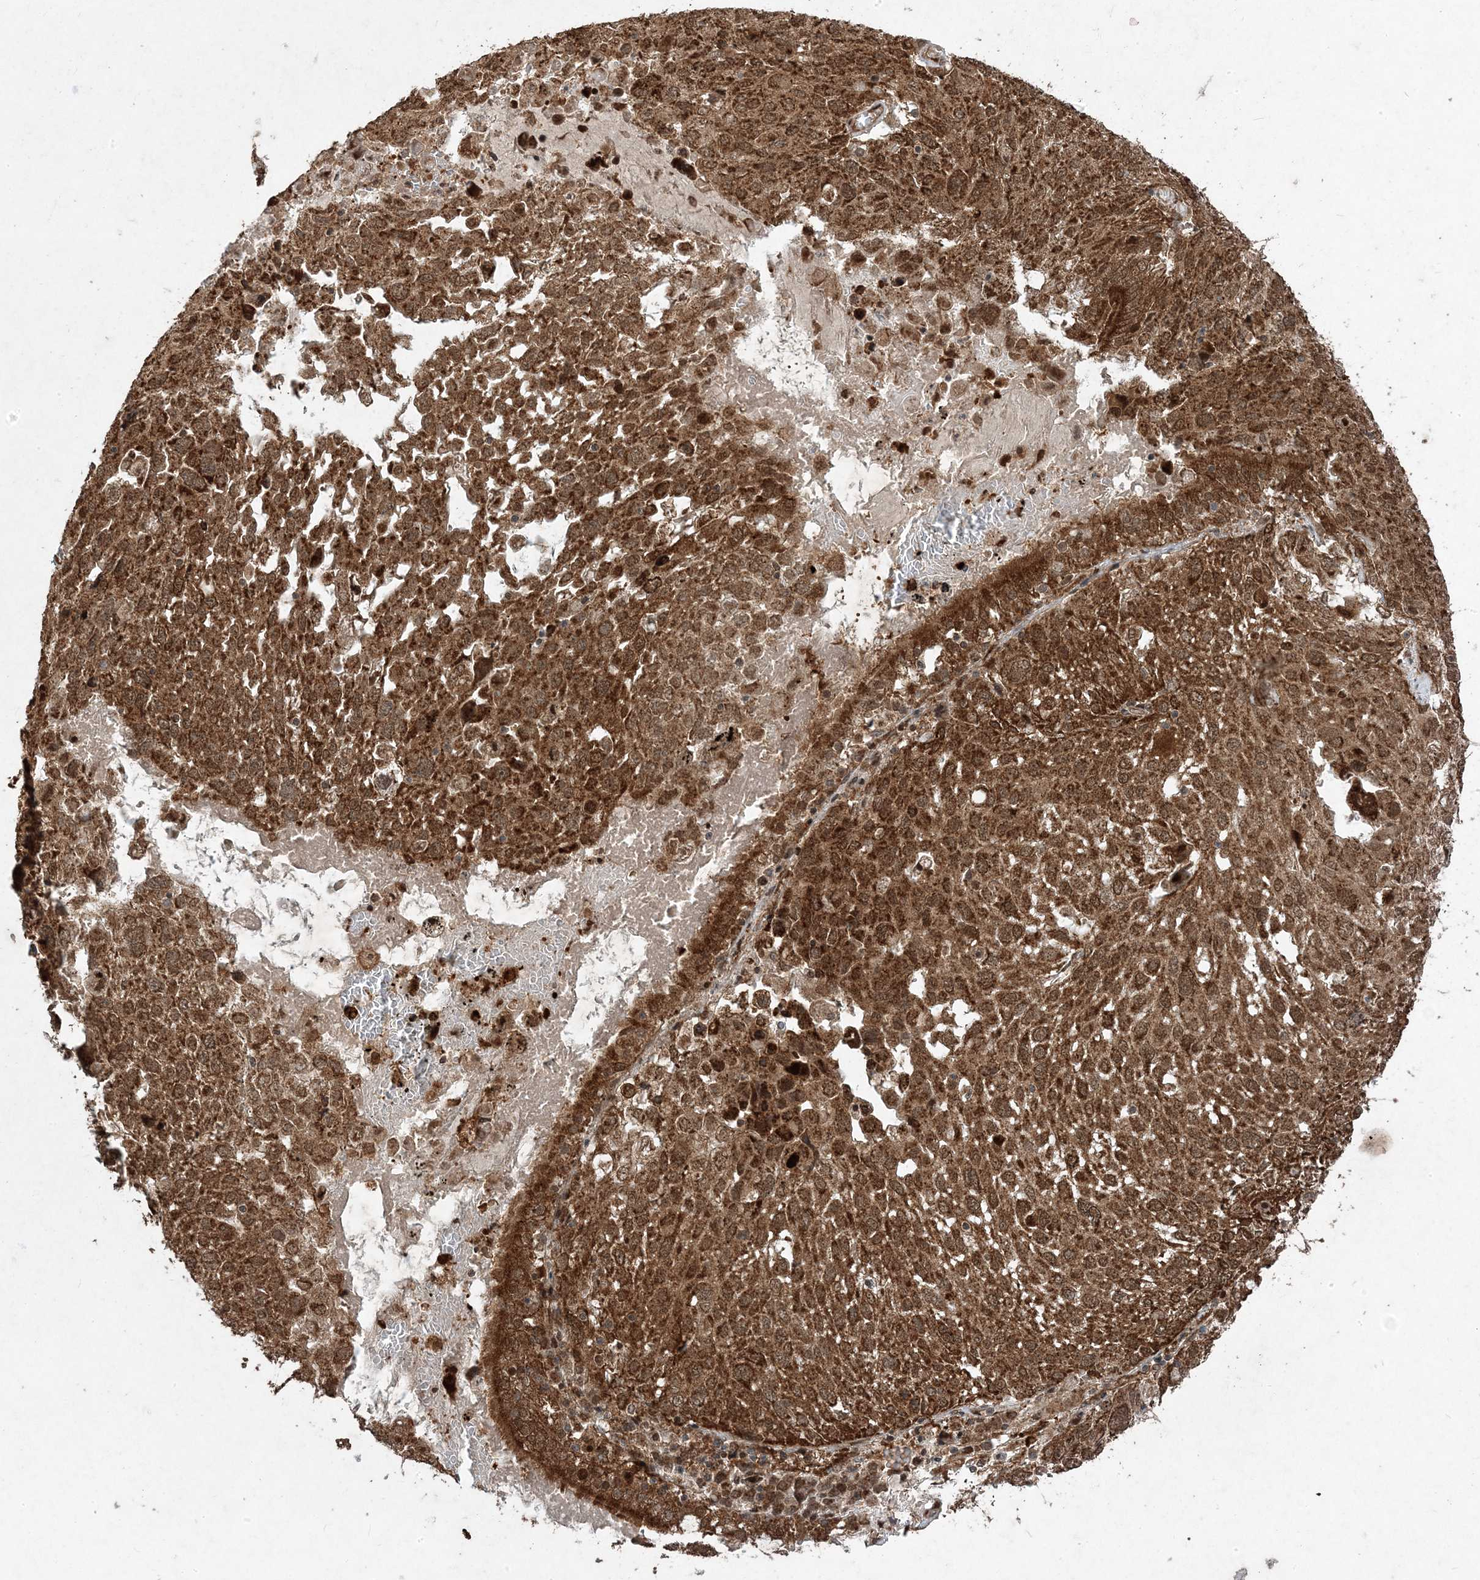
{"staining": {"intensity": "strong", "quantity": ">75%", "location": "cytoplasmic/membranous,nuclear"}, "tissue": "lung cancer", "cell_type": "Tumor cells", "image_type": "cancer", "snomed": [{"axis": "morphology", "description": "Squamous cell carcinoma, NOS"}, {"axis": "topography", "description": "Lung"}], "caption": "The immunohistochemical stain highlights strong cytoplasmic/membranous and nuclear staining in tumor cells of lung cancer tissue. Nuclei are stained in blue.", "gene": "PLEKHM2", "patient": {"sex": "male", "age": 65}}